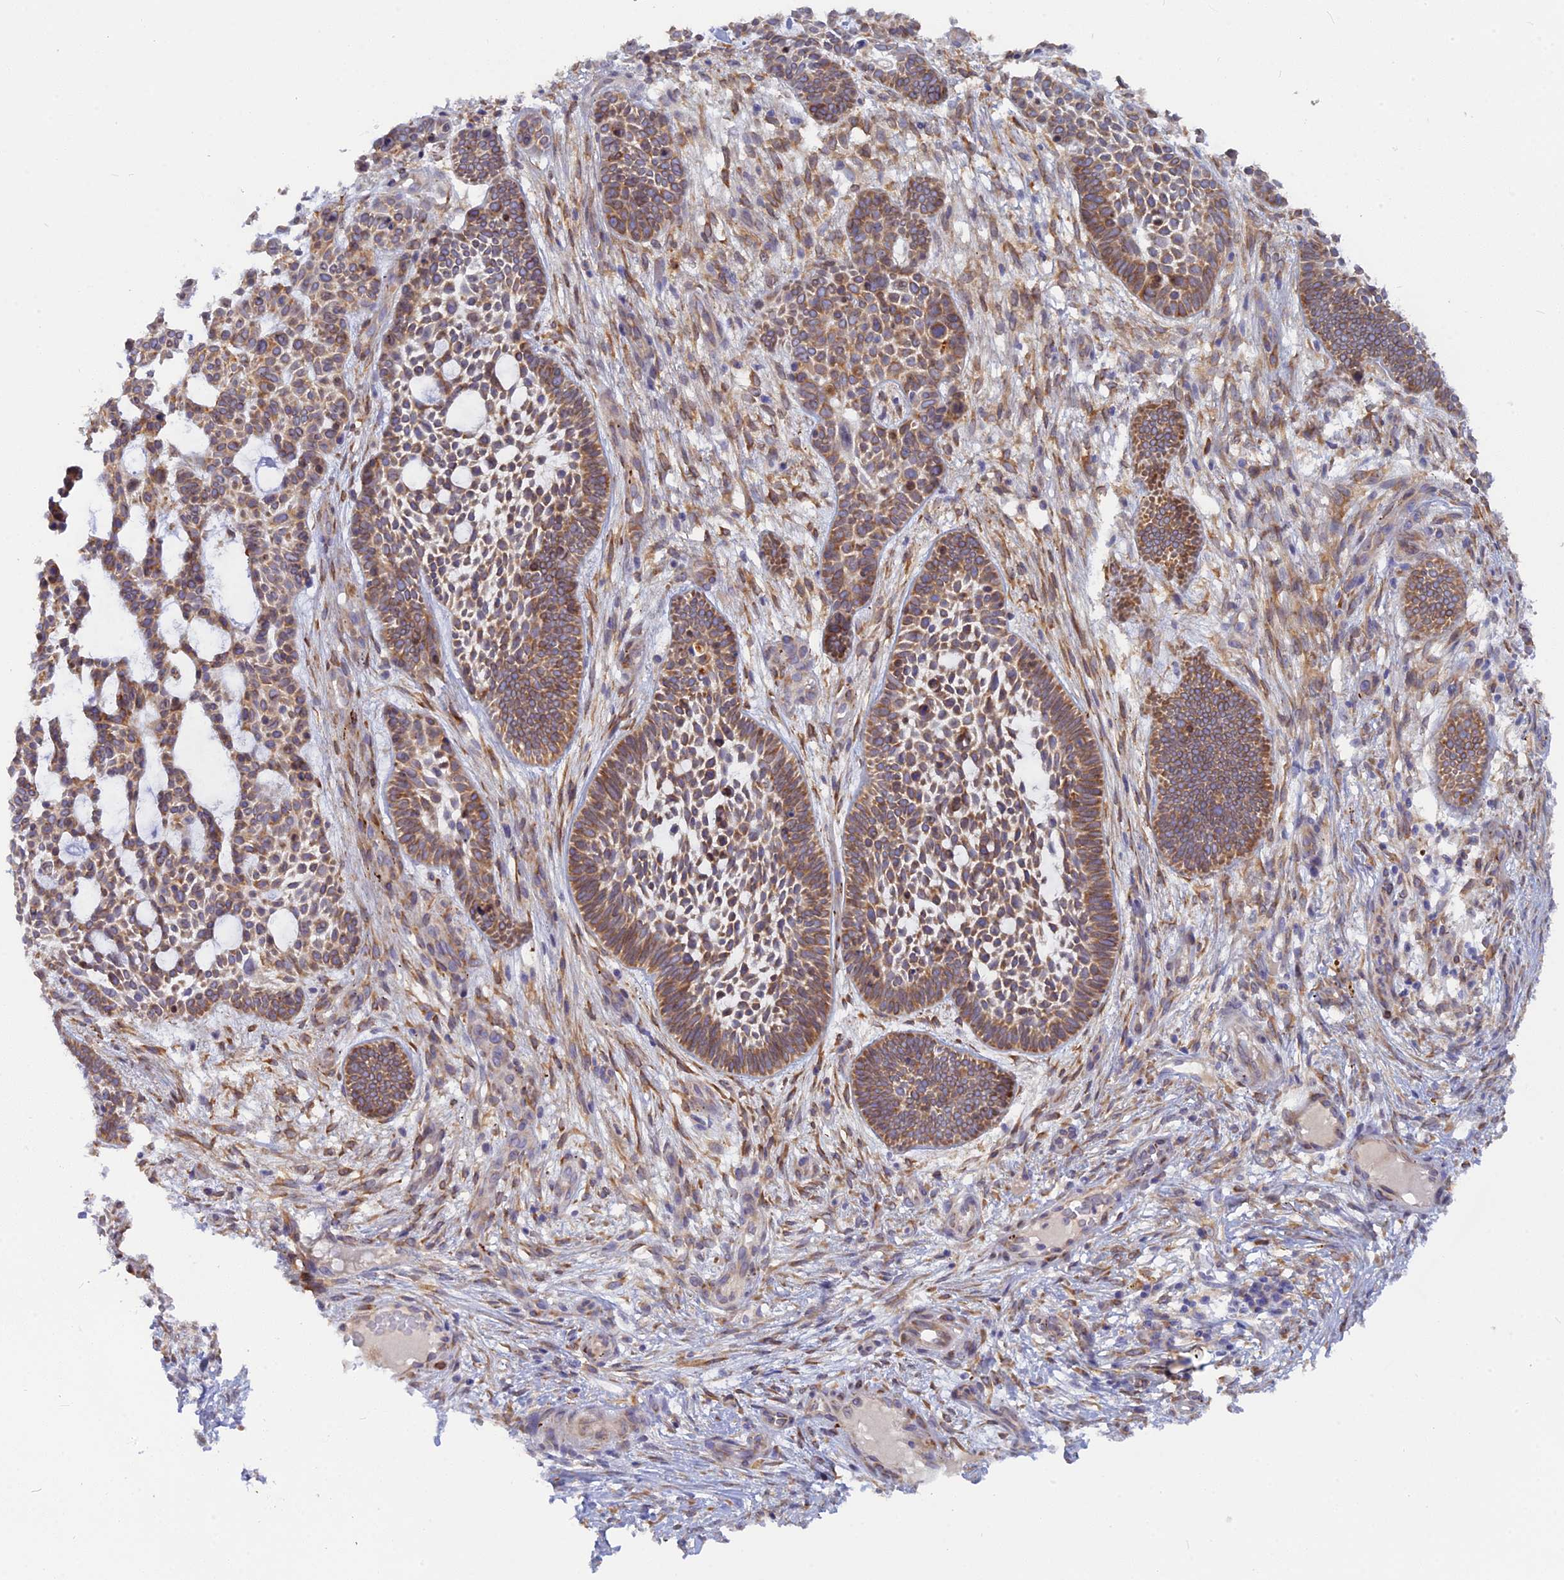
{"staining": {"intensity": "moderate", "quantity": ">75%", "location": "cytoplasmic/membranous"}, "tissue": "skin cancer", "cell_type": "Tumor cells", "image_type": "cancer", "snomed": [{"axis": "morphology", "description": "Basal cell carcinoma"}, {"axis": "topography", "description": "Skin"}], "caption": "High-magnification brightfield microscopy of skin cancer stained with DAB (3,3'-diaminobenzidine) (brown) and counterstained with hematoxylin (blue). tumor cells exhibit moderate cytoplasmic/membranous staining is appreciated in approximately>75% of cells. (brown staining indicates protein expression, while blue staining denotes nuclei).", "gene": "TLCD1", "patient": {"sex": "male", "age": 89}}